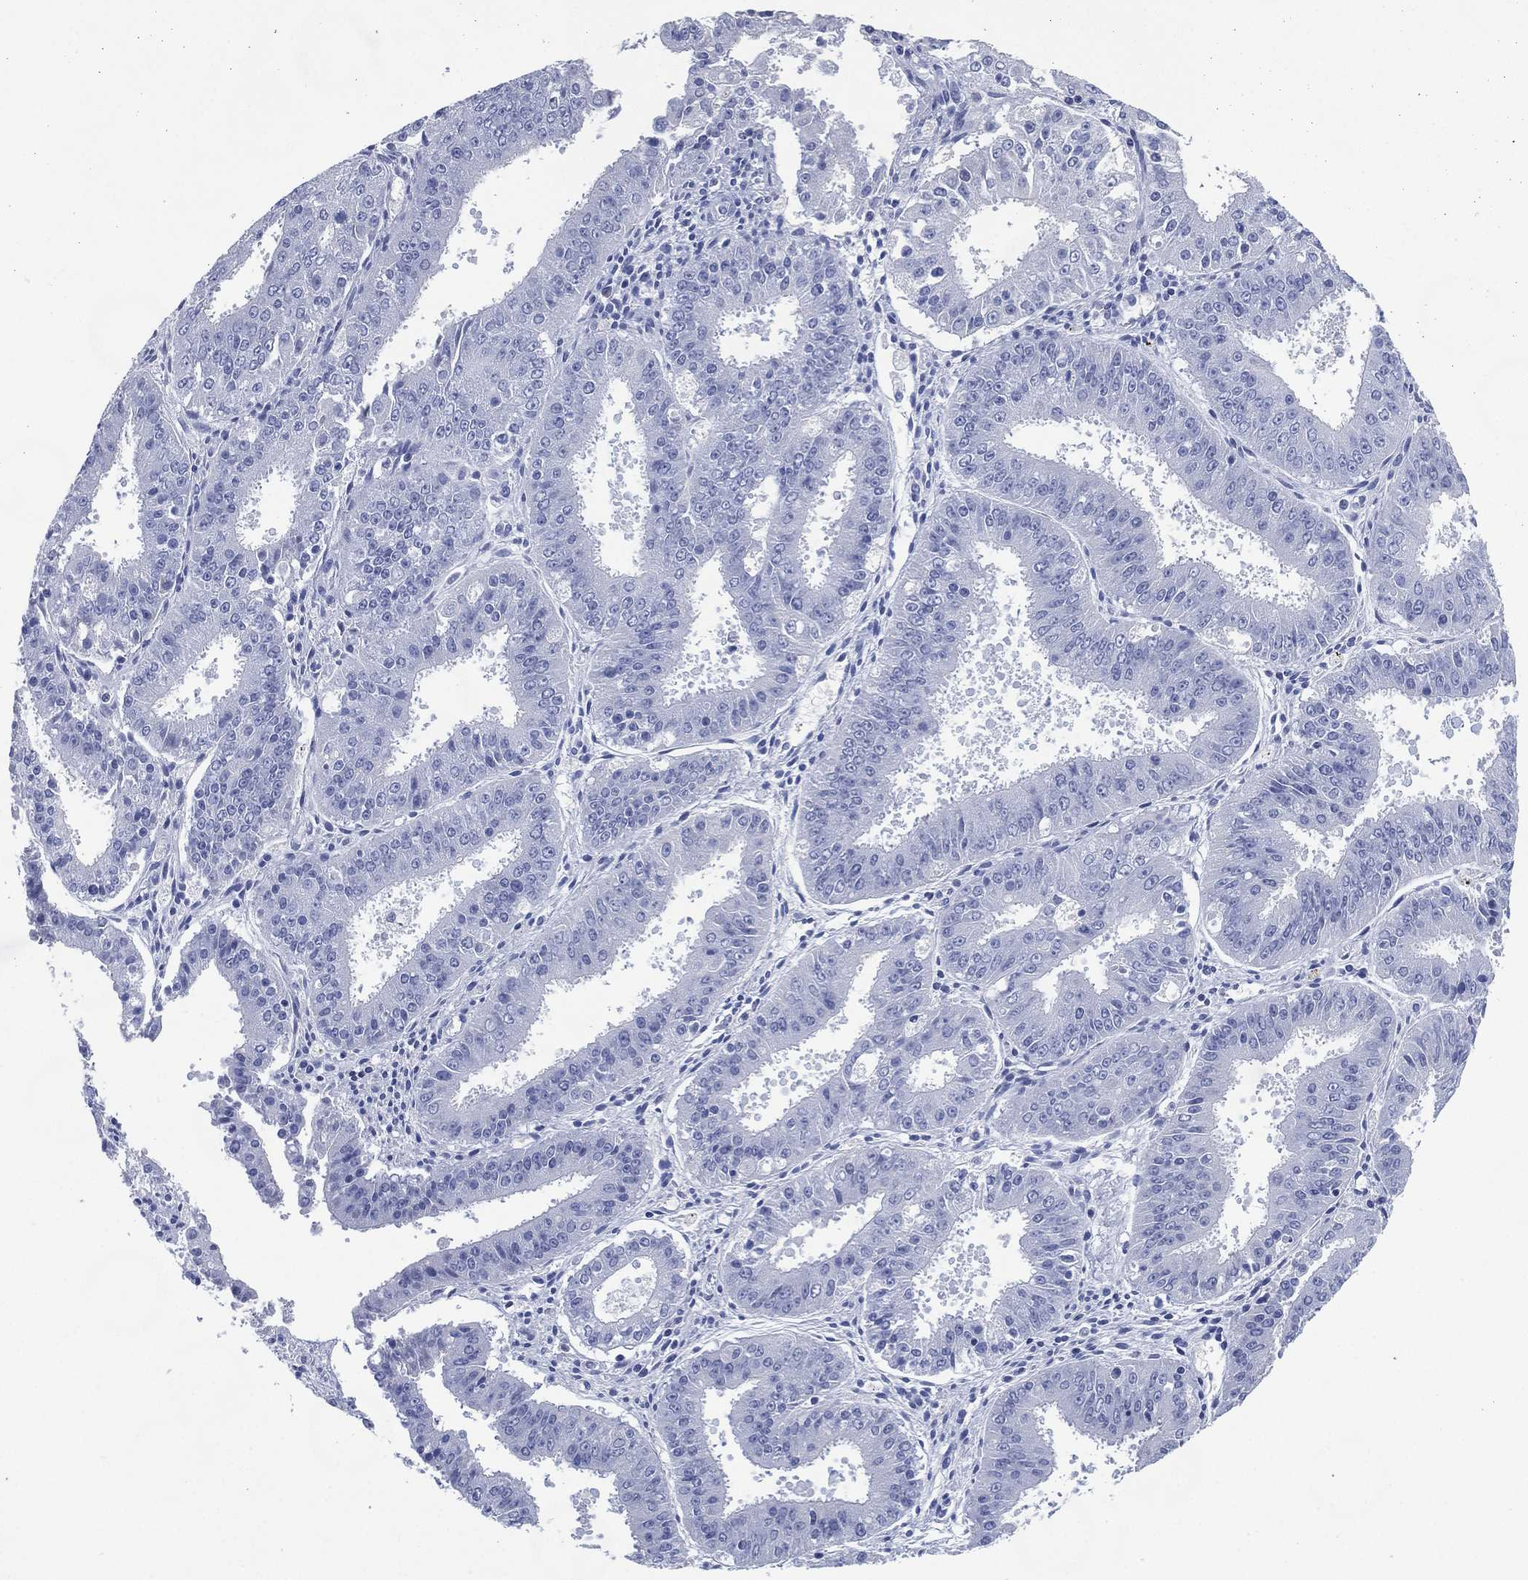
{"staining": {"intensity": "negative", "quantity": "none", "location": "none"}, "tissue": "ovarian cancer", "cell_type": "Tumor cells", "image_type": "cancer", "snomed": [{"axis": "morphology", "description": "Carcinoma, endometroid"}, {"axis": "topography", "description": "Ovary"}], "caption": "Immunohistochemistry (IHC) photomicrograph of neoplastic tissue: human ovarian cancer (endometroid carcinoma) stained with DAB (3,3'-diaminobenzidine) displays no significant protein expression in tumor cells.", "gene": "TMEM247", "patient": {"sex": "female", "age": 42}}